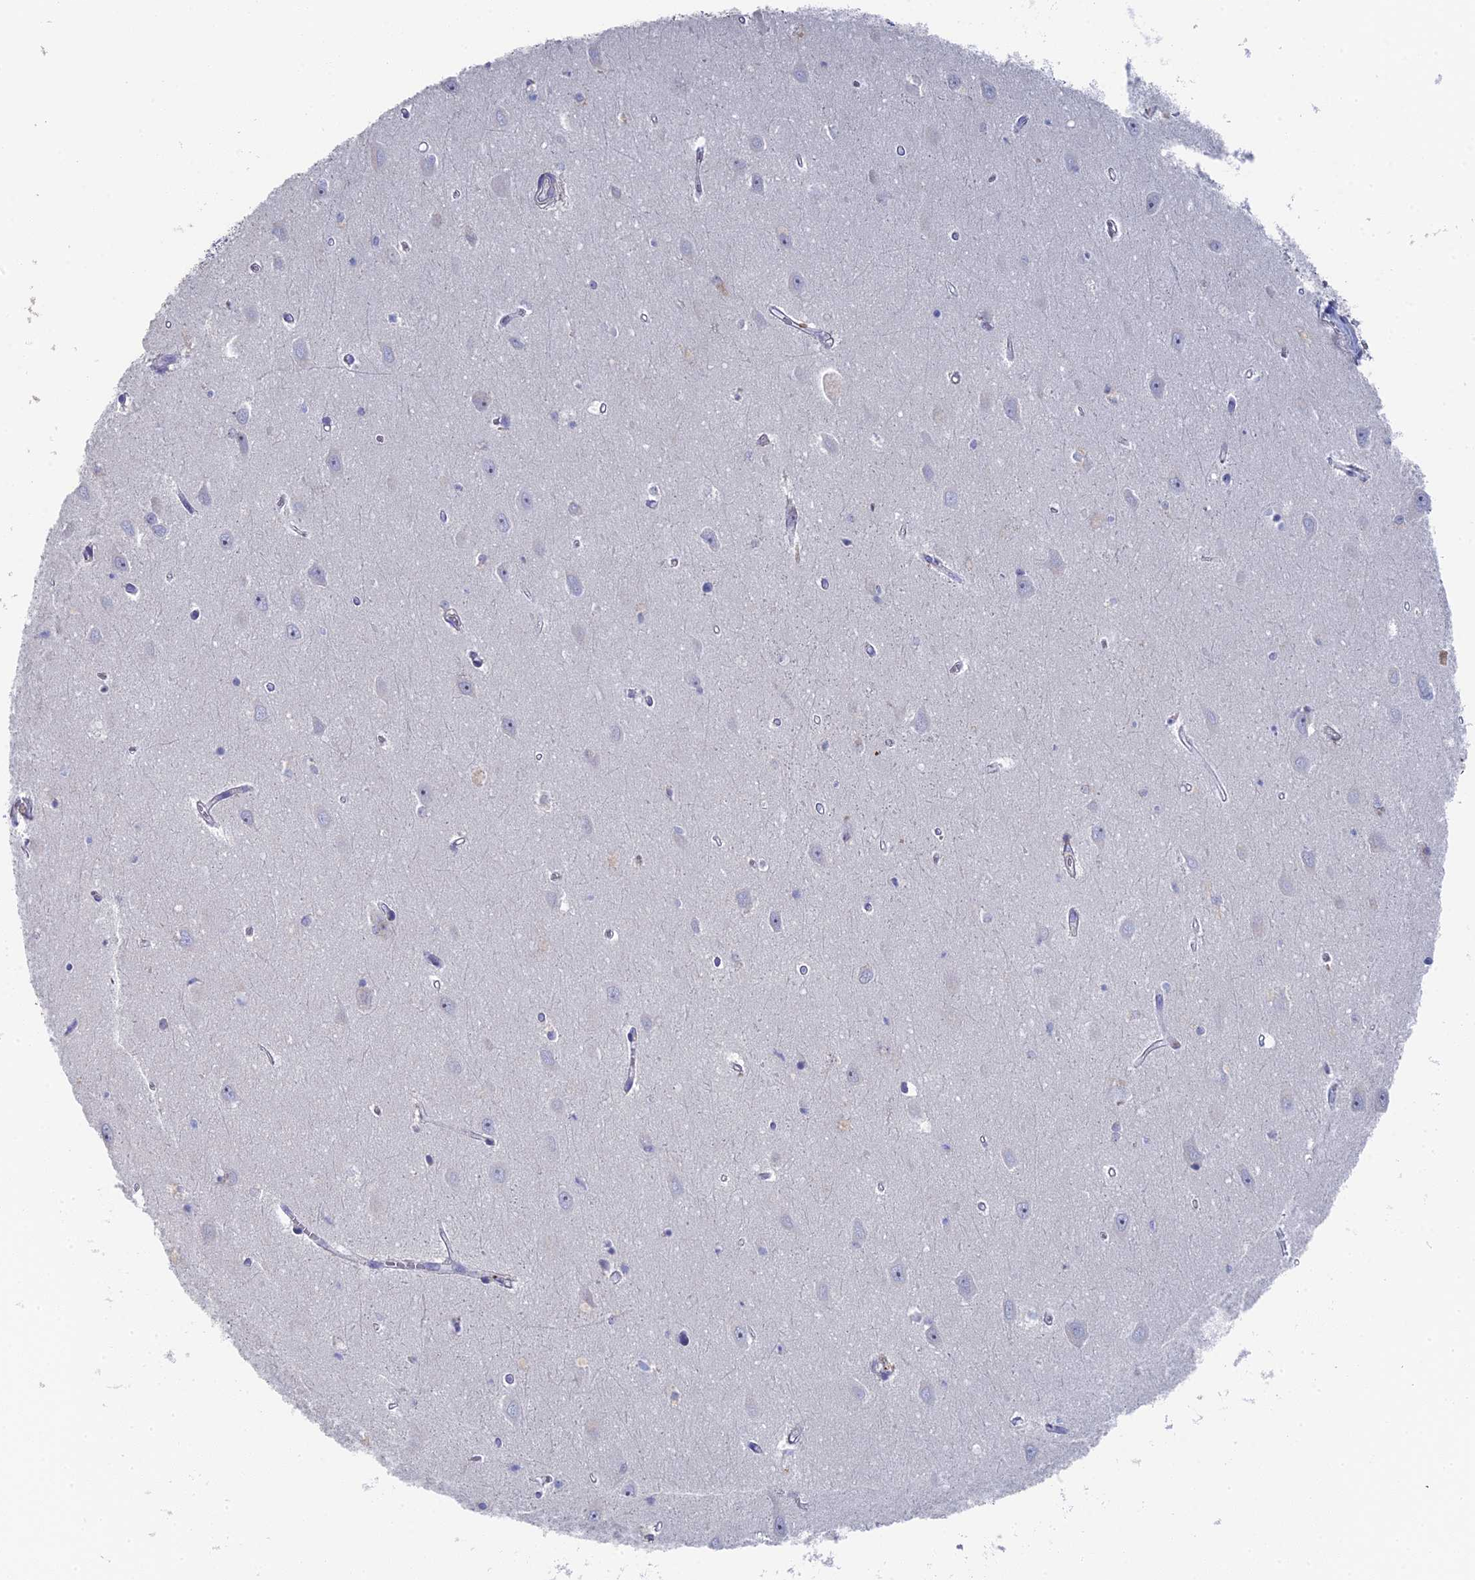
{"staining": {"intensity": "negative", "quantity": "none", "location": "none"}, "tissue": "hippocampus", "cell_type": "Glial cells", "image_type": "normal", "snomed": [{"axis": "morphology", "description": "Normal tissue, NOS"}, {"axis": "topography", "description": "Hippocampus"}], "caption": "This is a histopathology image of IHC staining of unremarkable hippocampus, which shows no expression in glial cells. (IHC, brightfield microscopy, high magnification).", "gene": "SRFBP1", "patient": {"sex": "female", "age": 64}}